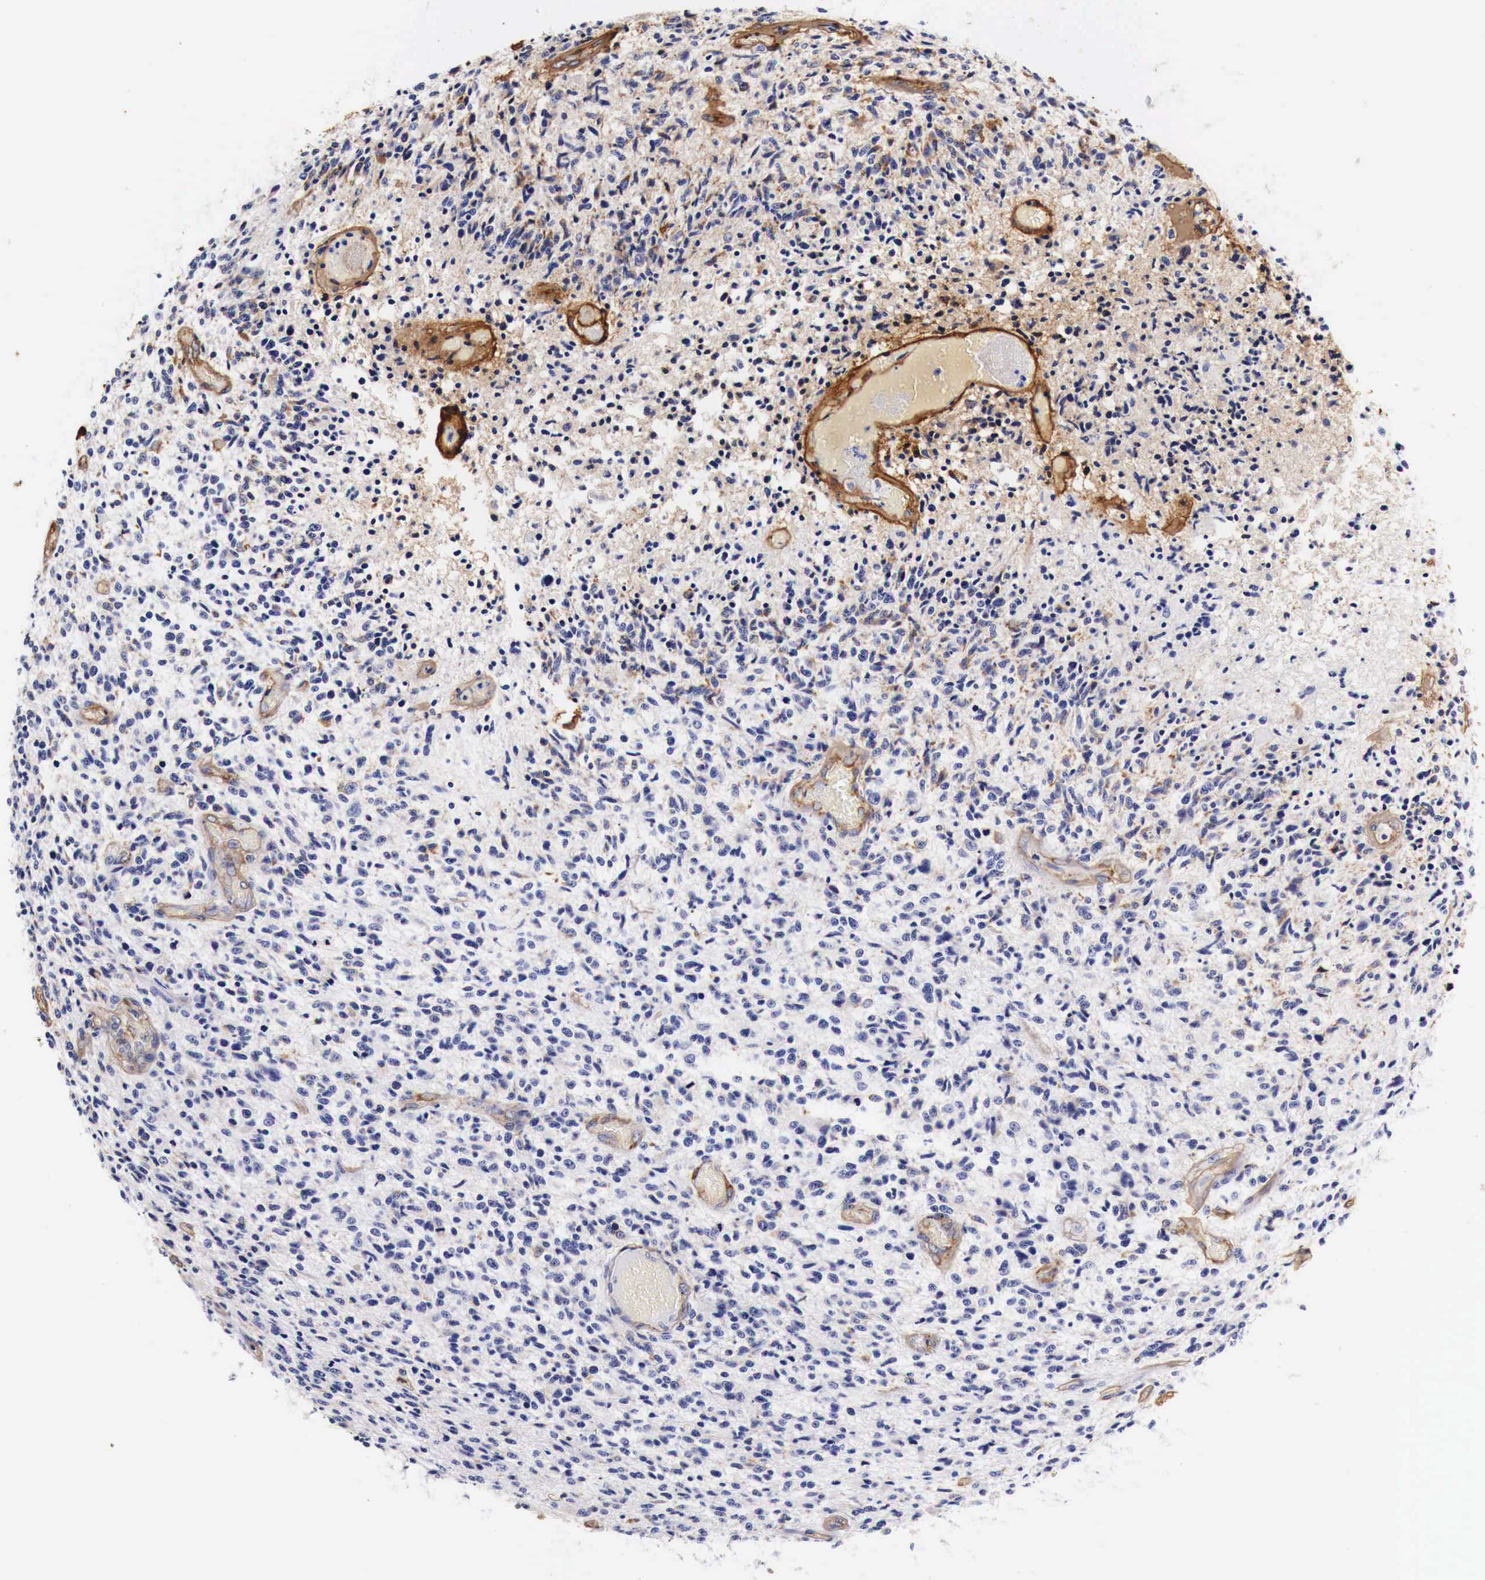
{"staining": {"intensity": "negative", "quantity": "none", "location": "none"}, "tissue": "glioma", "cell_type": "Tumor cells", "image_type": "cancer", "snomed": [{"axis": "morphology", "description": "Glioma, malignant, High grade"}, {"axis": "topography", "description": "Brain"}], "caption": "A high-resolution micrograph shows immunohistochemistry (IHC) staining of glioma, which exhibits no significant staining in tumor cells. (DAB (3,3'-diaminobenzidine) IHC with hematoxylin counter stain).", "gene": "LAMB2", "patient": {"sex": "male", "age": 36}}